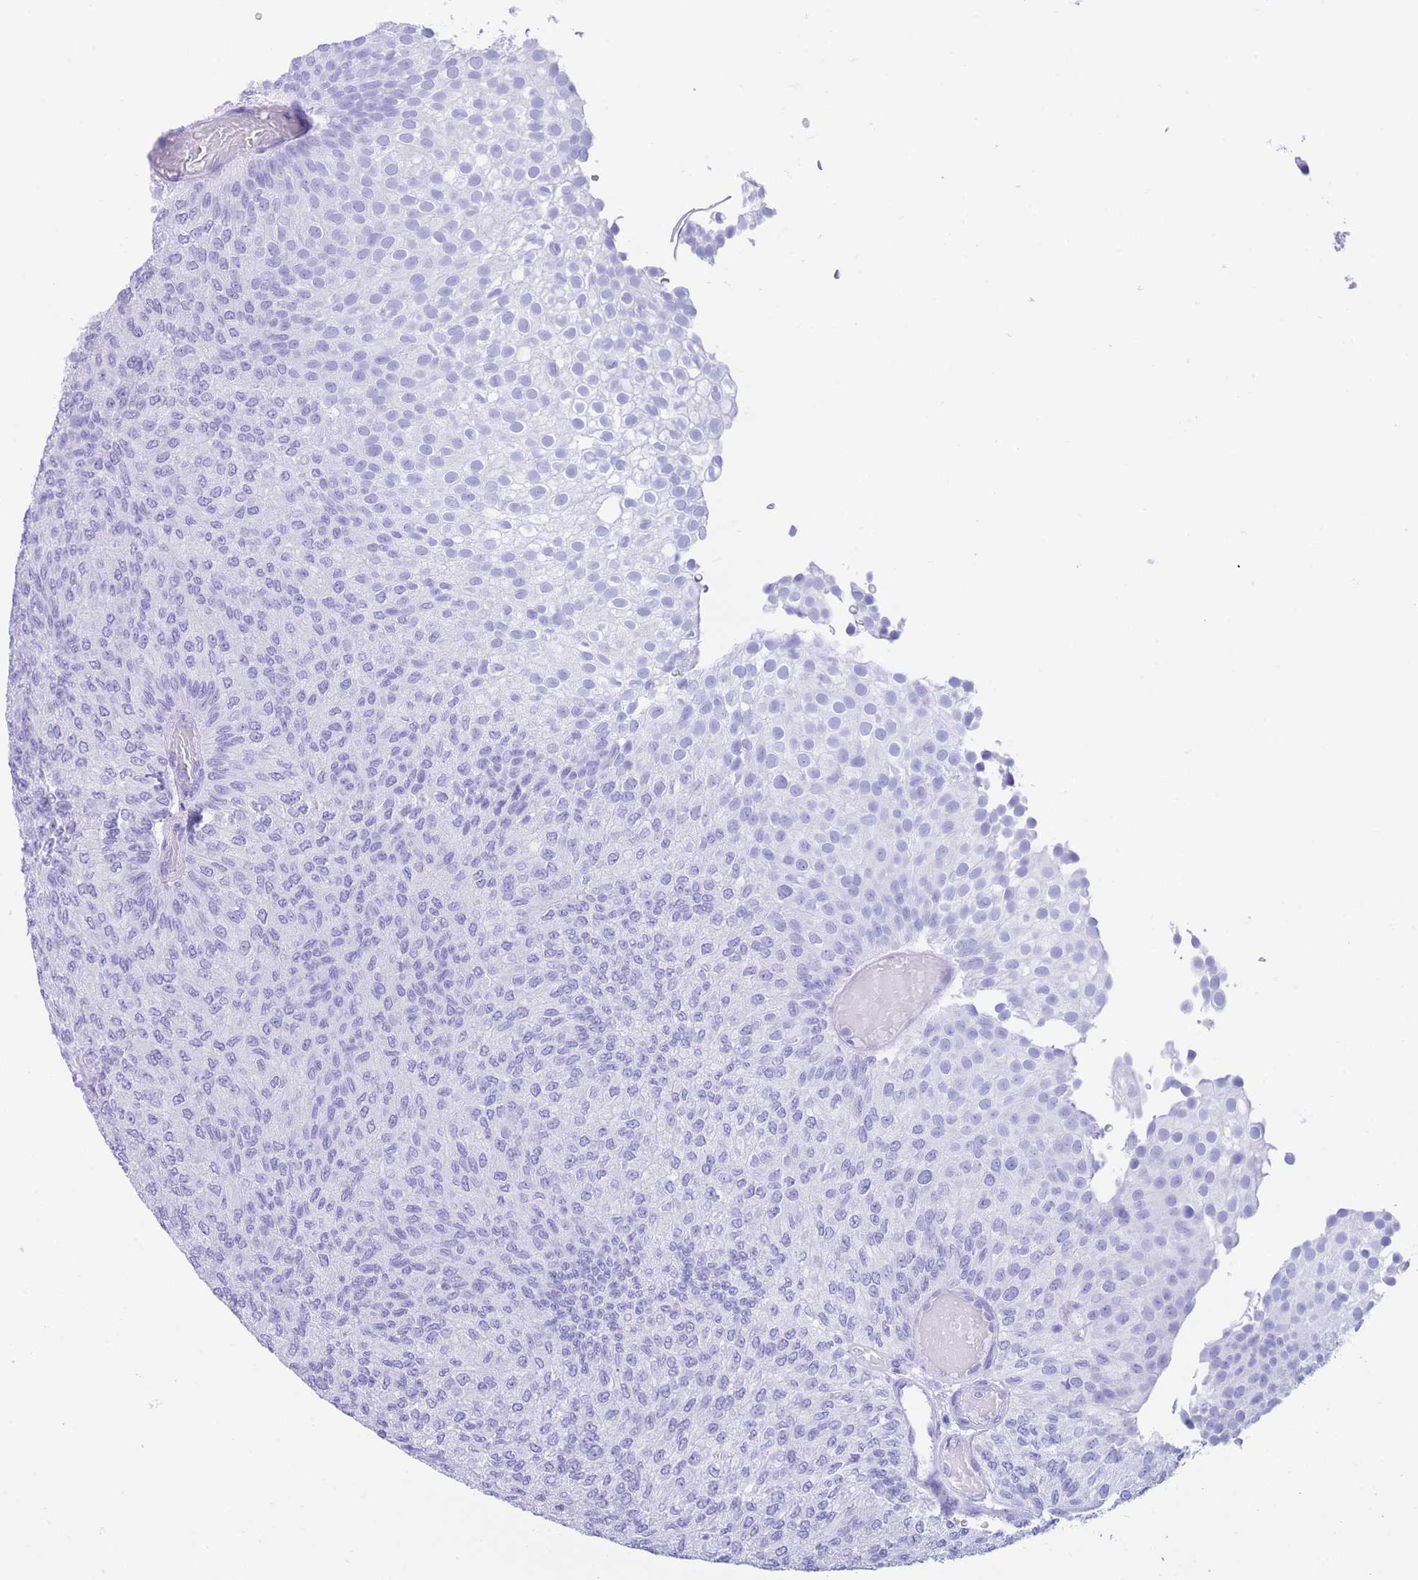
{"staining": {"intensity": "negative", "quantity": "none", "location": "none"}, "tissue": "urothelial cancer", "cell_type": "Tumor cells", "image_type": "cancer", "snomed": [{"axis": "morphology", "description": "Urothelial carcinoma, Low grade"}, {"axis": "topography", "description": "Urinary bladder"}], "caption": "Immunohistochemistry image of urothelial carcinoma (low-grade) stained for a protein (brown), which displays no positivity in tumor cells.", "gene": "SLCO1B3", "patient": {"sex": "male", "age": 78}}